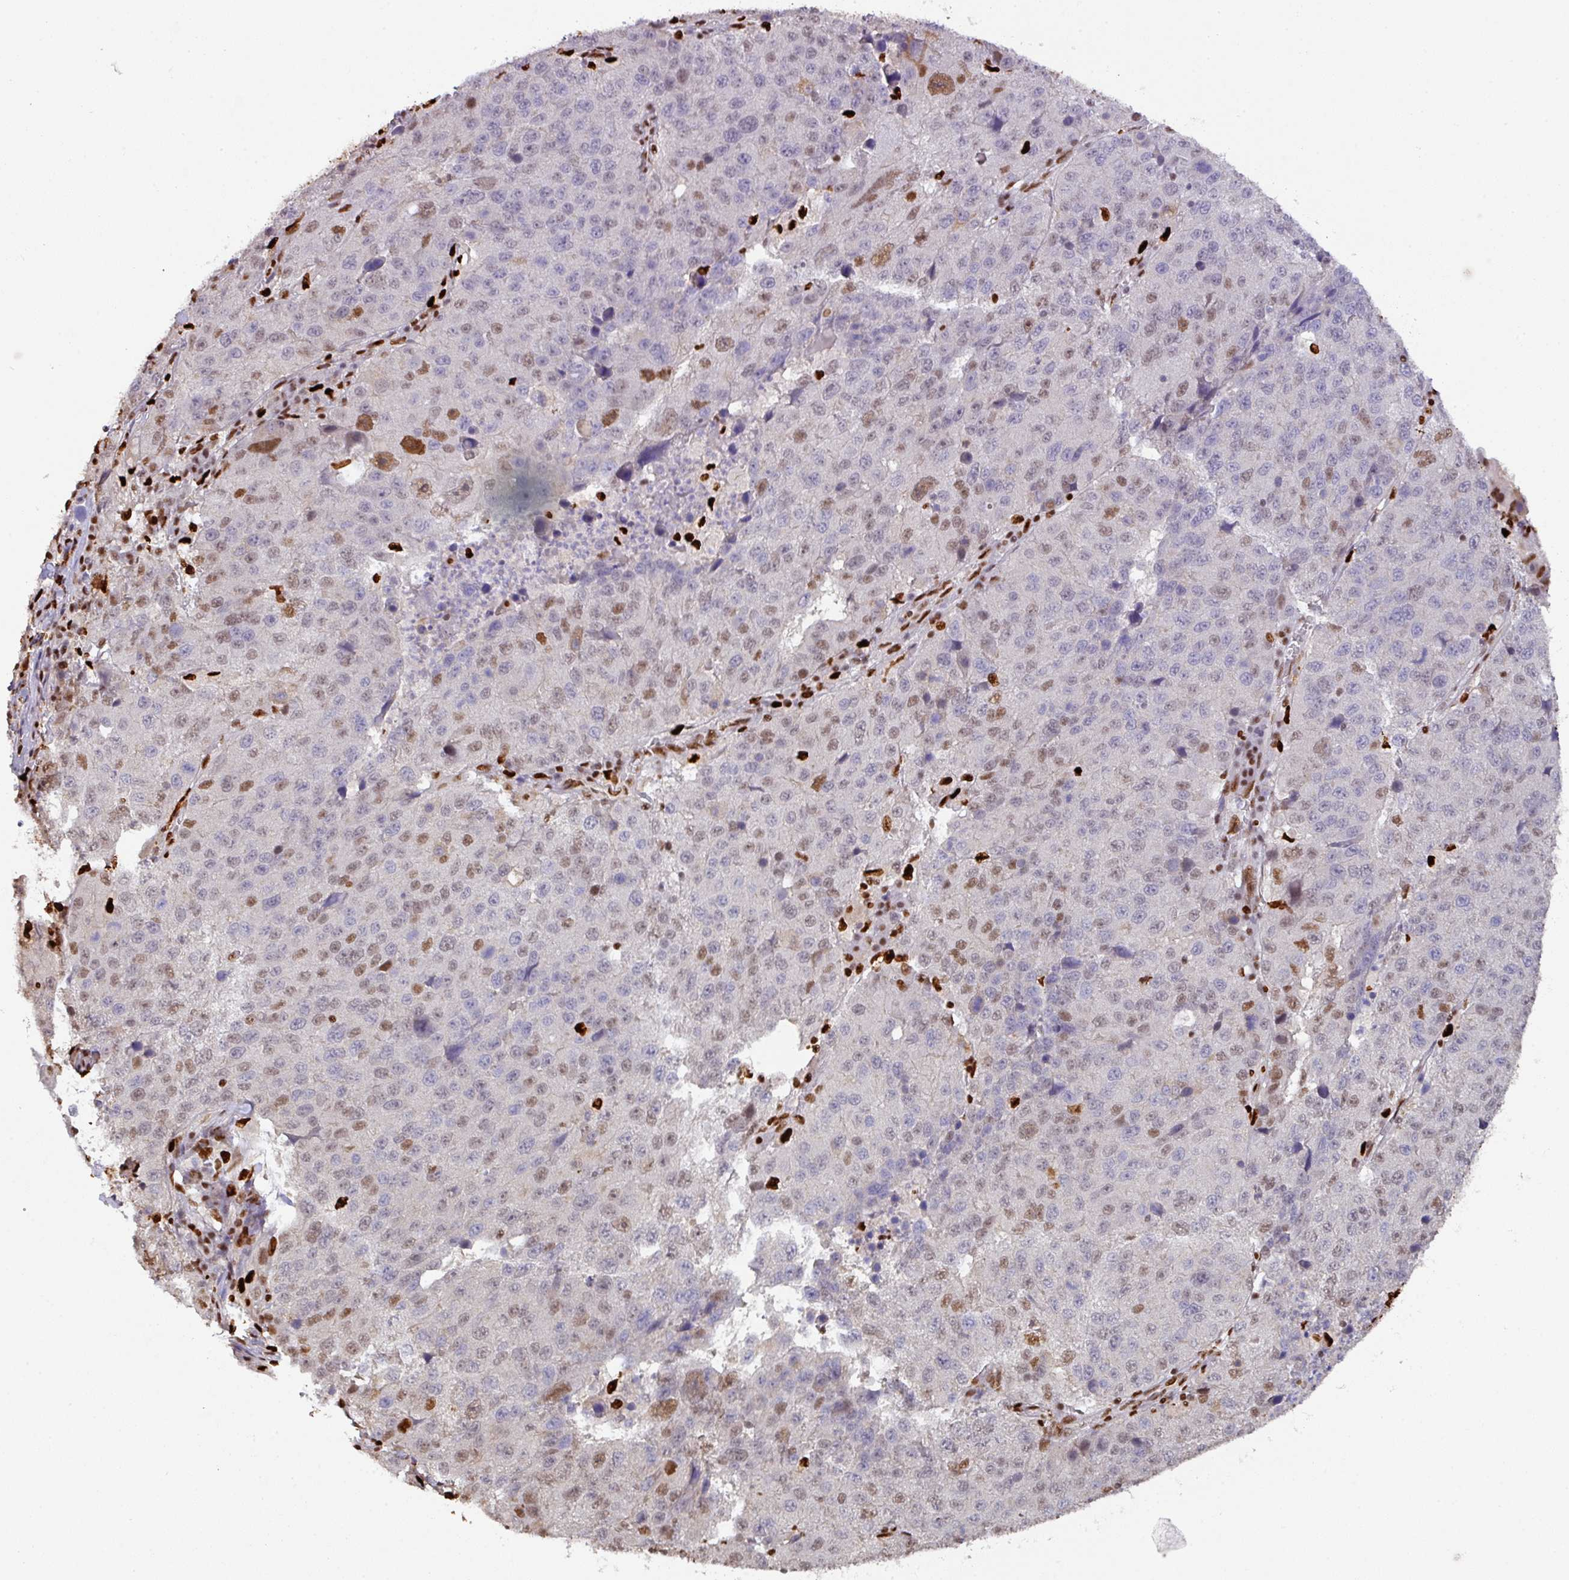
{"staining": {"intensity": "moderate", "quantity": "<25%", "location": "nuclear"}, "tissue": "stomach cancer", "cell_type": "Tumor cells", "image_type": "cancer", "snomed": [{"axis": "morphology", "description": "Adenocarcinoma, NOS"}, {"axis": "topography", "description": "Stomach"}], "caption": "Moderate nuclear expression for a protein is identified in approximately <25% of tumor cells of adenocarcinoma (stomach) using IHC.", "gene": "SAMHD1", "patient": {"sex": "male", "age": 71}}